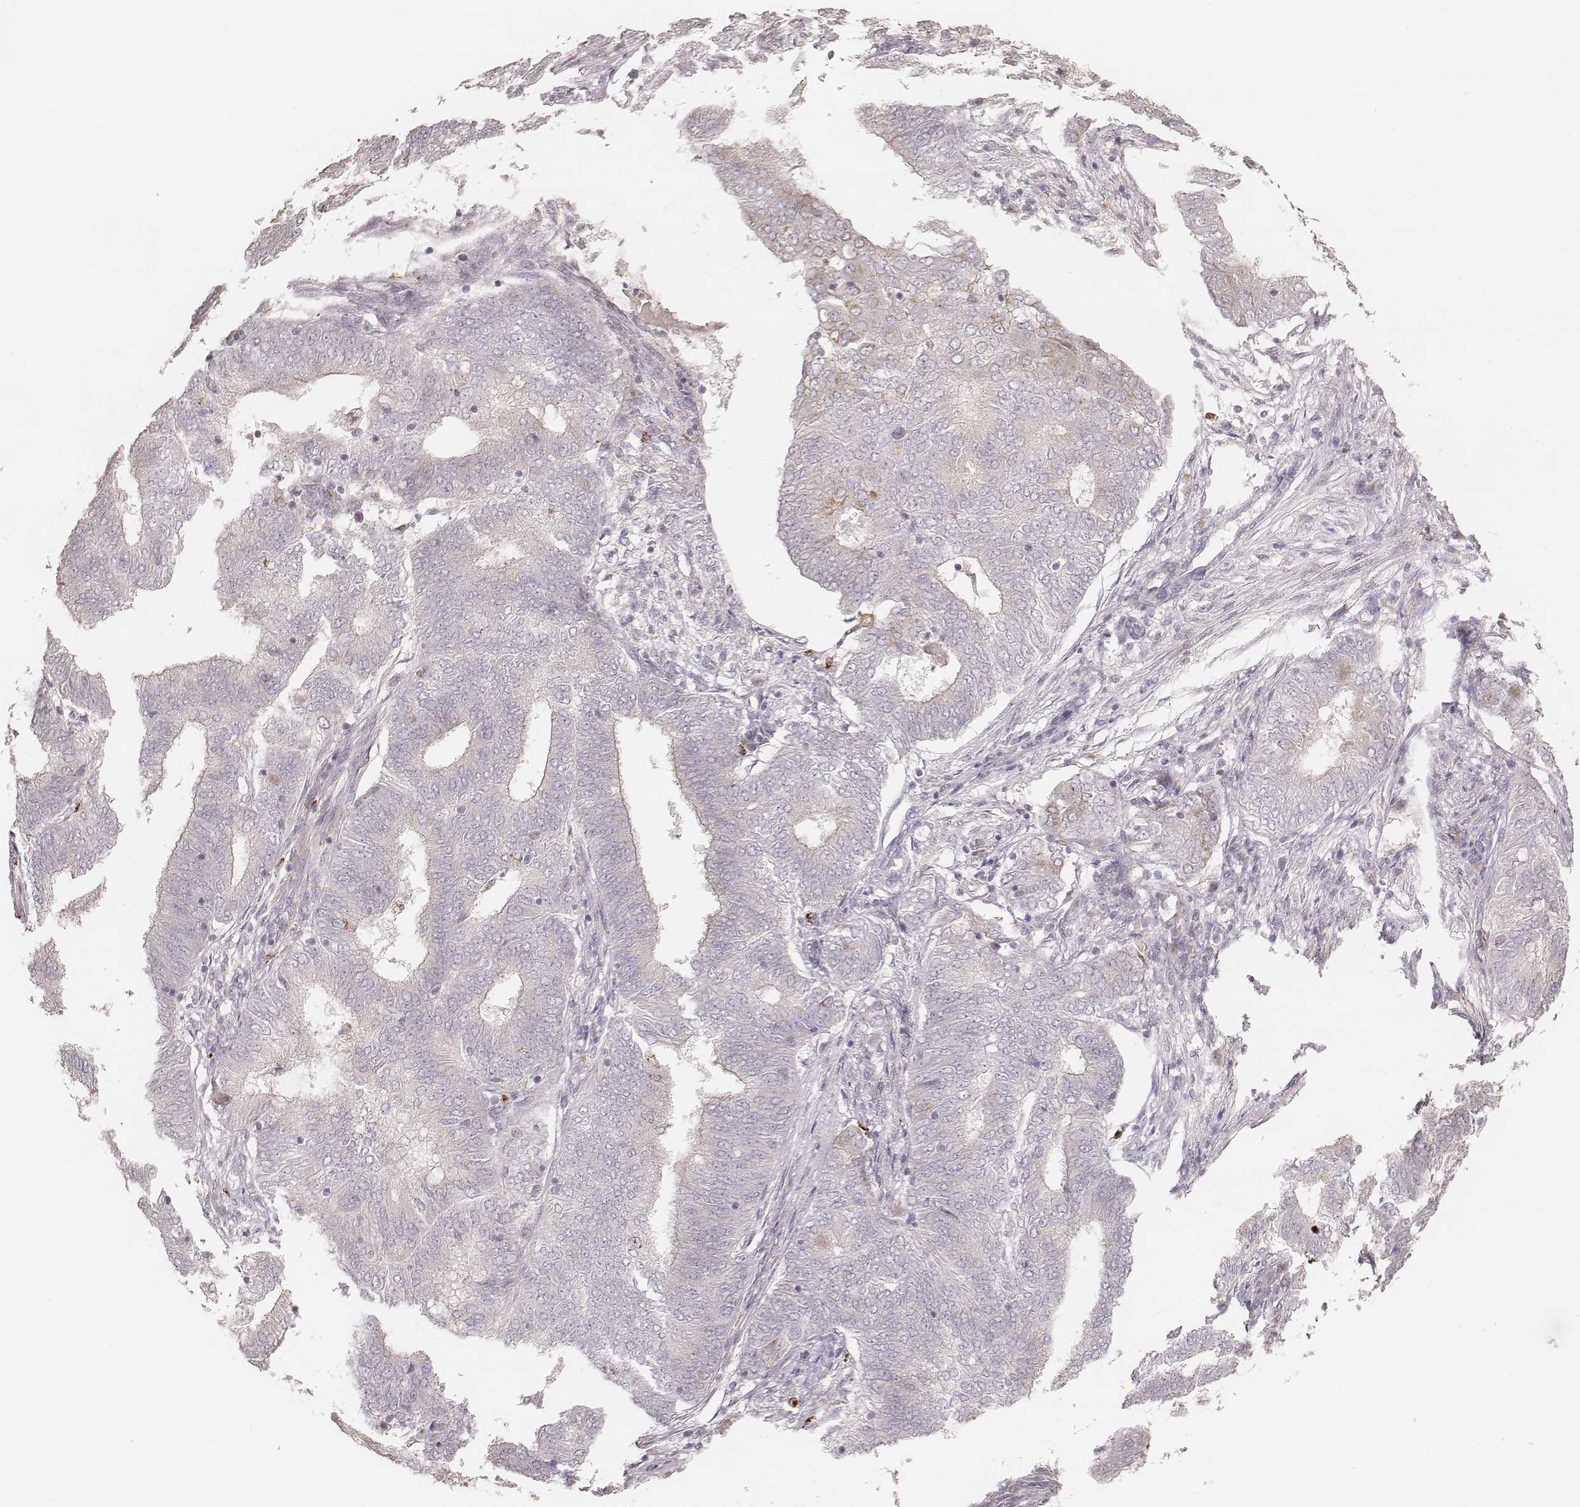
{"staining": {"intensity": "negative", "quantity": "none", "location": "none"}, "tissue": "endometrial cancer", "cell_type": "Tumor cells", "image_type": "cancer", "snomed": [{"axis": "morphology", "description": "Adenocarcinoma, NOS"}, {"axis": "topography", "description": "Endometrium"}], "caption": "Photomicrograph shows no protein staining in tumor cells of endometrial cancer tissue. The staining is performed using DAB (3,3'-diaminobenzidine) brown chromogen with nuclei counter-stained in using hematoxylin.", "gene": "ABCA7", "patient": {"sex": "female", "age": 62}}